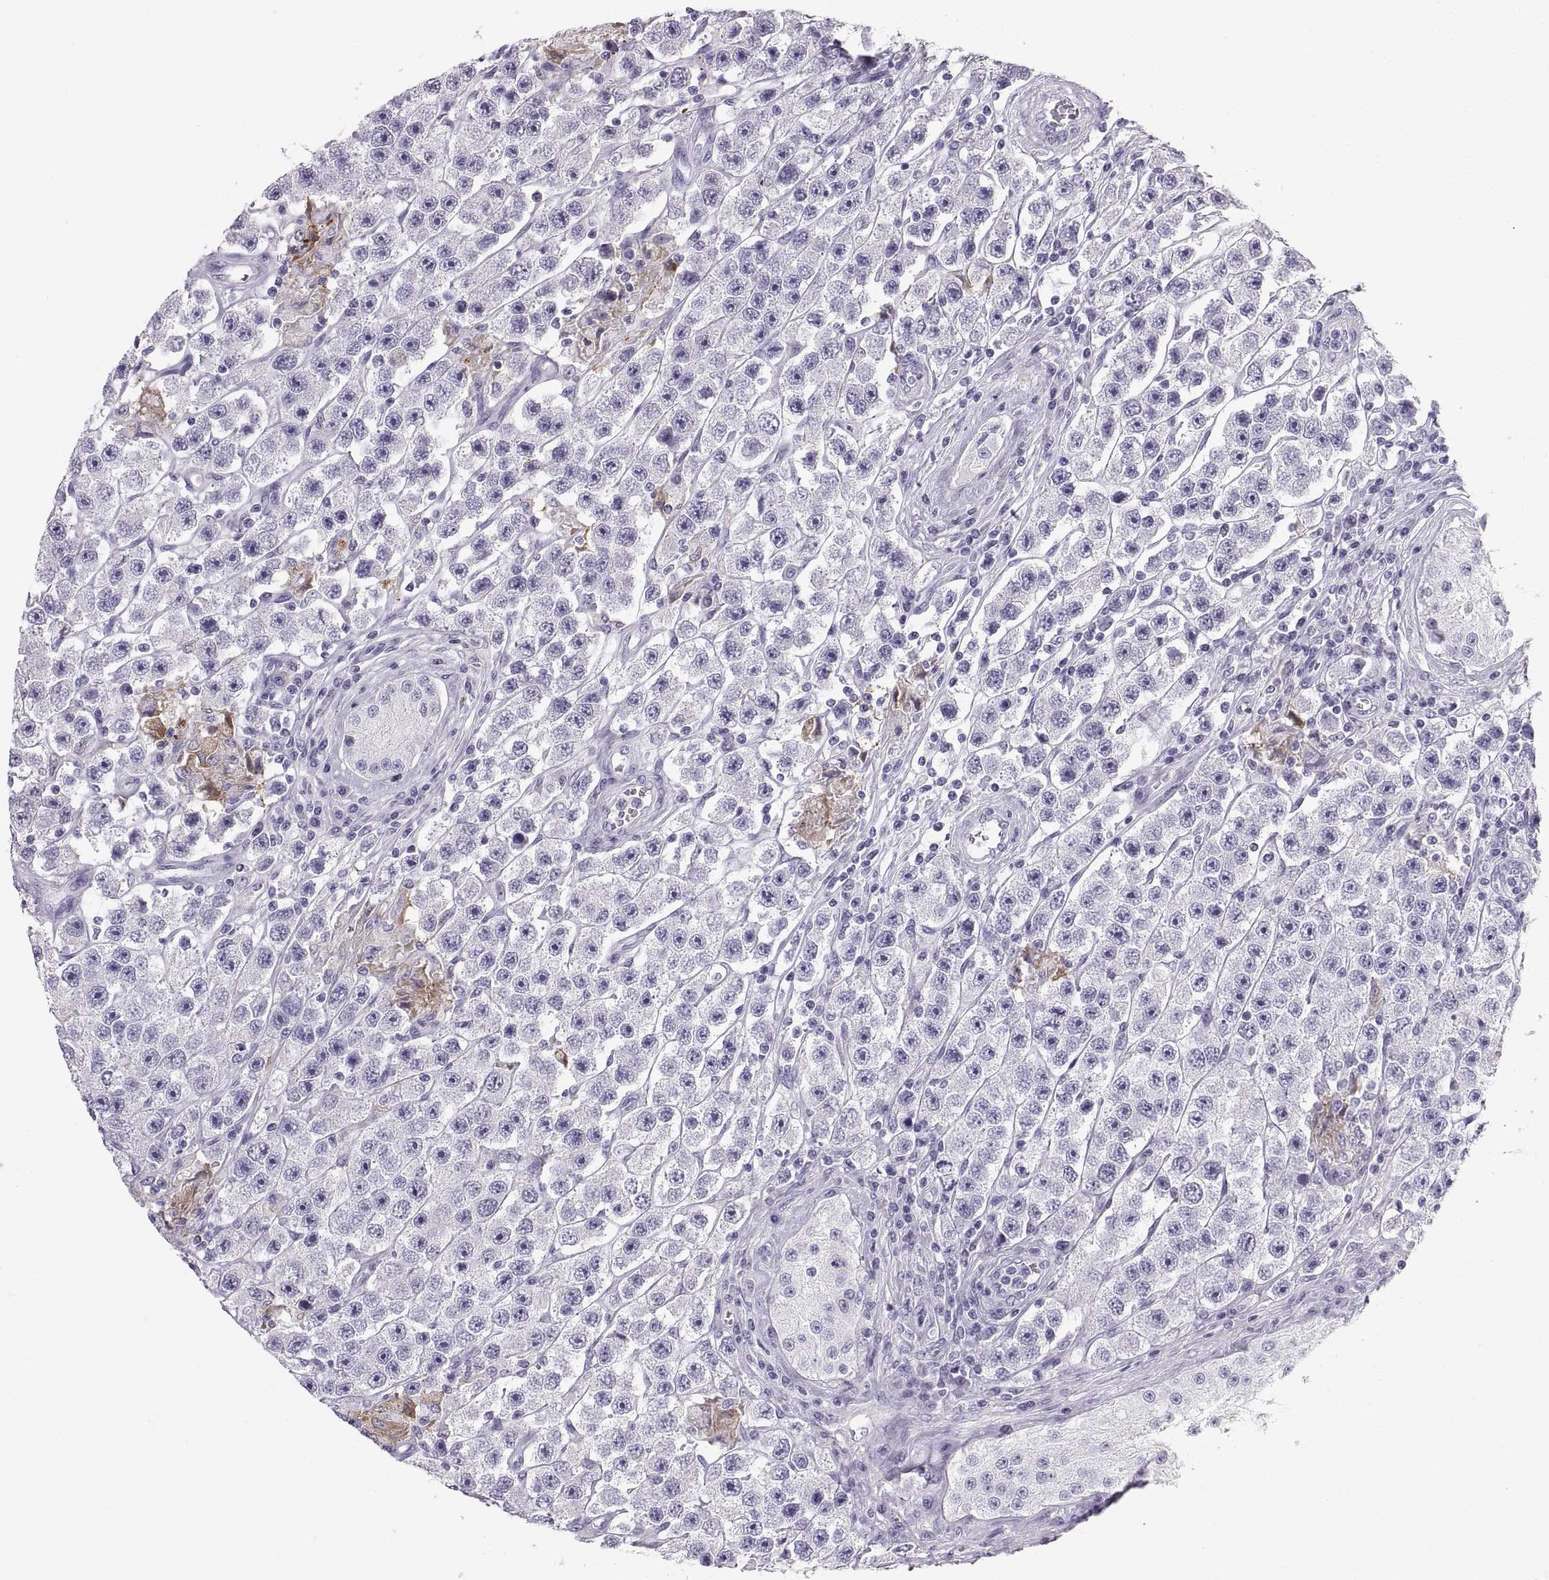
{"staining": {"intensity": "negative", "quantity": "none", "location": "none"}, "tissue": "testis cancer", "cell_type": "Tumor cells", "image_type": "cancer", "snomed": [{"axis": "morphology", "description": "Seminoma, NOS"}, {"axis": "topography", "description": "Testis"}], "caption": "High power microscopy micrograph of an immunohistochemistry (IHC) histopathology image of testis cancer (seminoma), revealing no significant staining in tumor cells. (DAB (3,3'-diaminobenzidine) immunohistochemistry, high magnification).", "gene": "SLC22A6", "patient": {"sex": "male", "age": 45}}